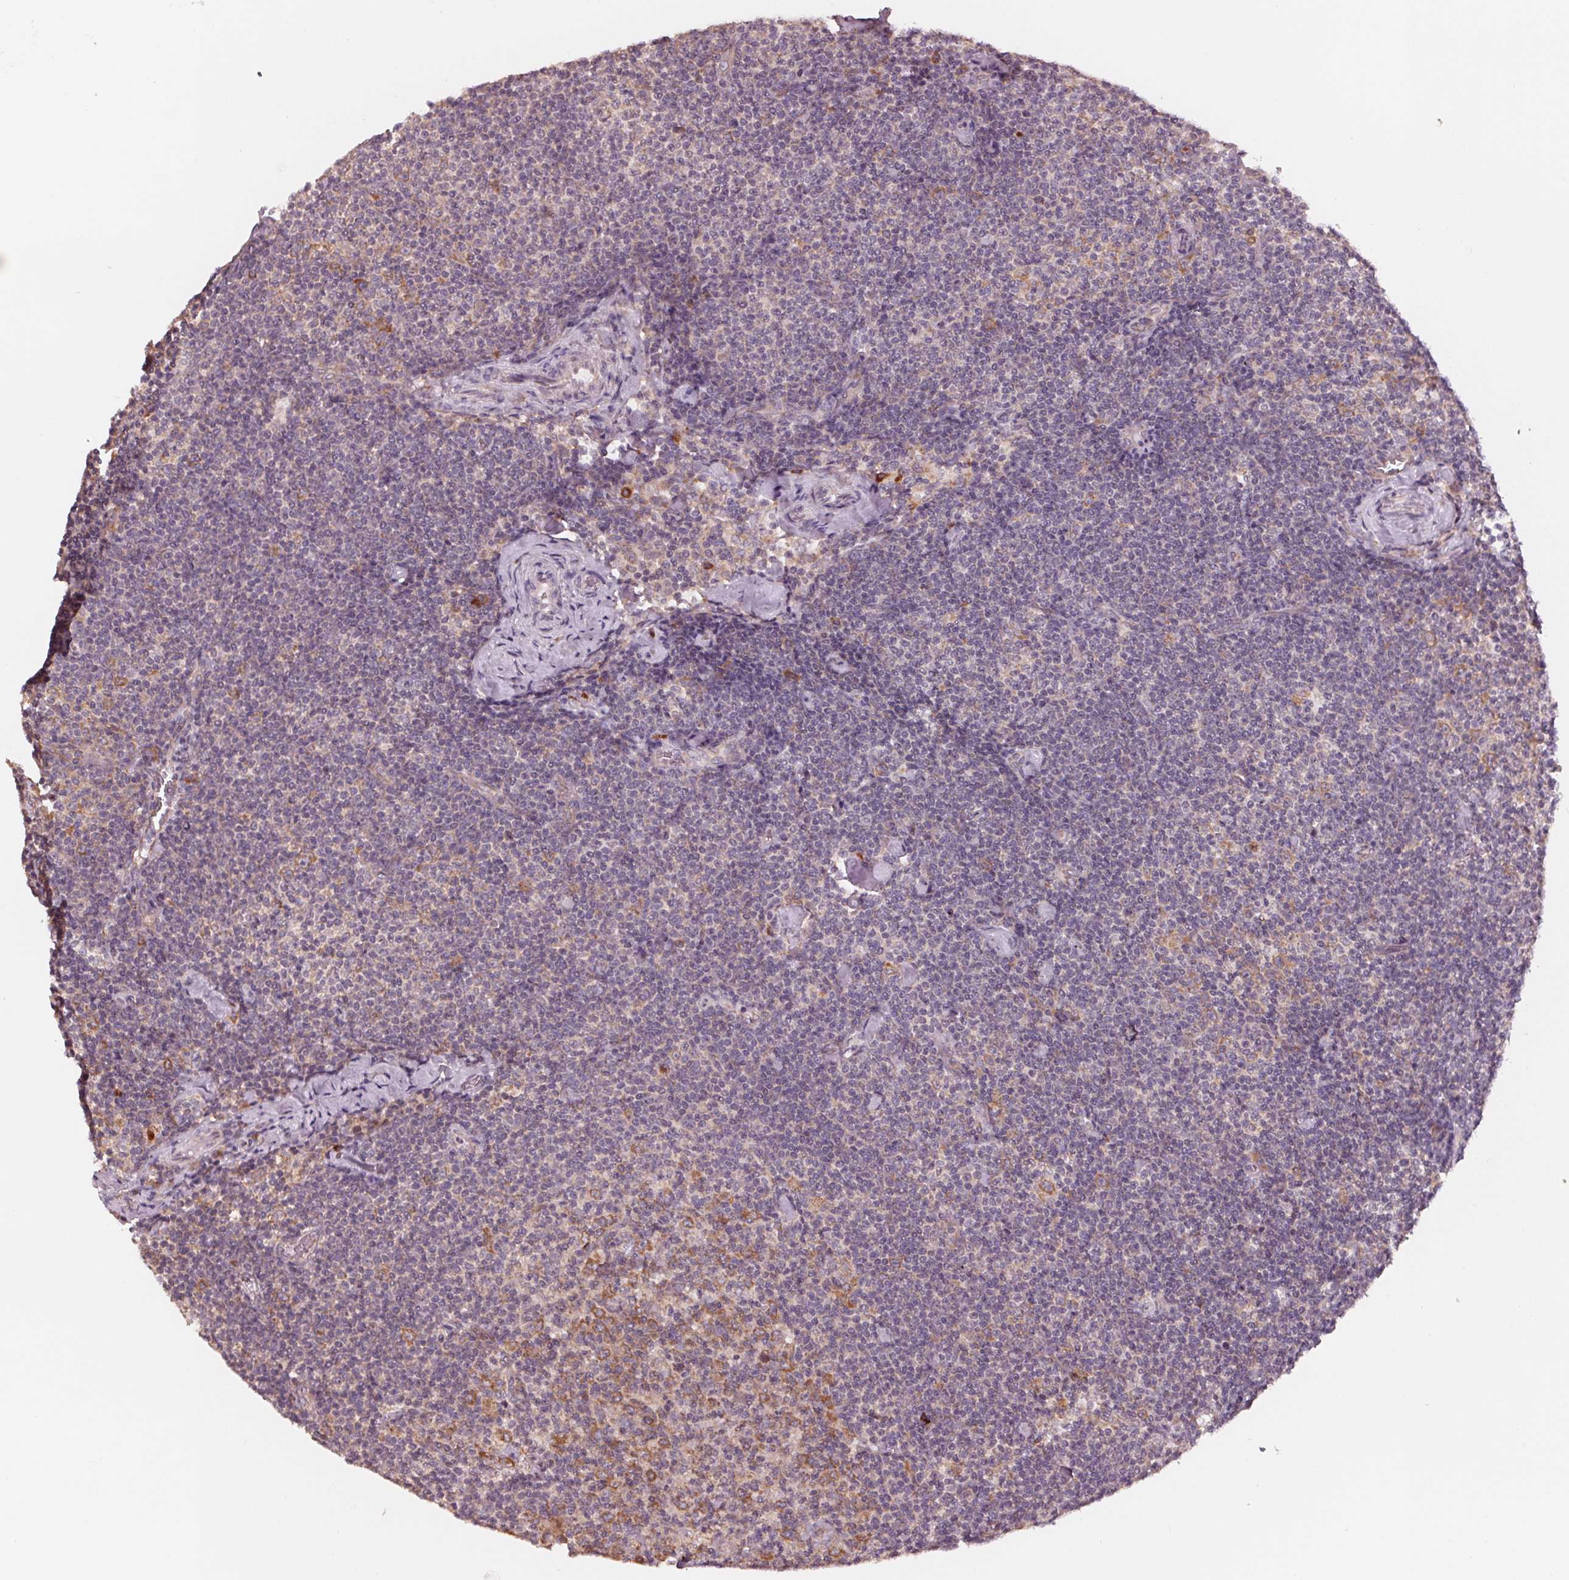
{"staining": {"intensity": "negative", "quantity": "none", "location": "none"}, "tissue": "lymphoma", "cell_type": "Tumor cells", "image_type": "cancer", "snomed": [{"axis": "morphology", "description": "Malignant lymphoma, non-Hodgkin's type, Low grade"}, {"axis": "topography", "description": "Lymph node"}], "caption": "Immunohistochemistry micrograph of human malignant lymphoma, non-Hodgkin's type (low-grade) stained for a protein (brown), which displays no staining in tumor cells. Nuclei are stained in blue.", "gene": "GIGYF2", "patient": {"sex": "male", "age": 81}}